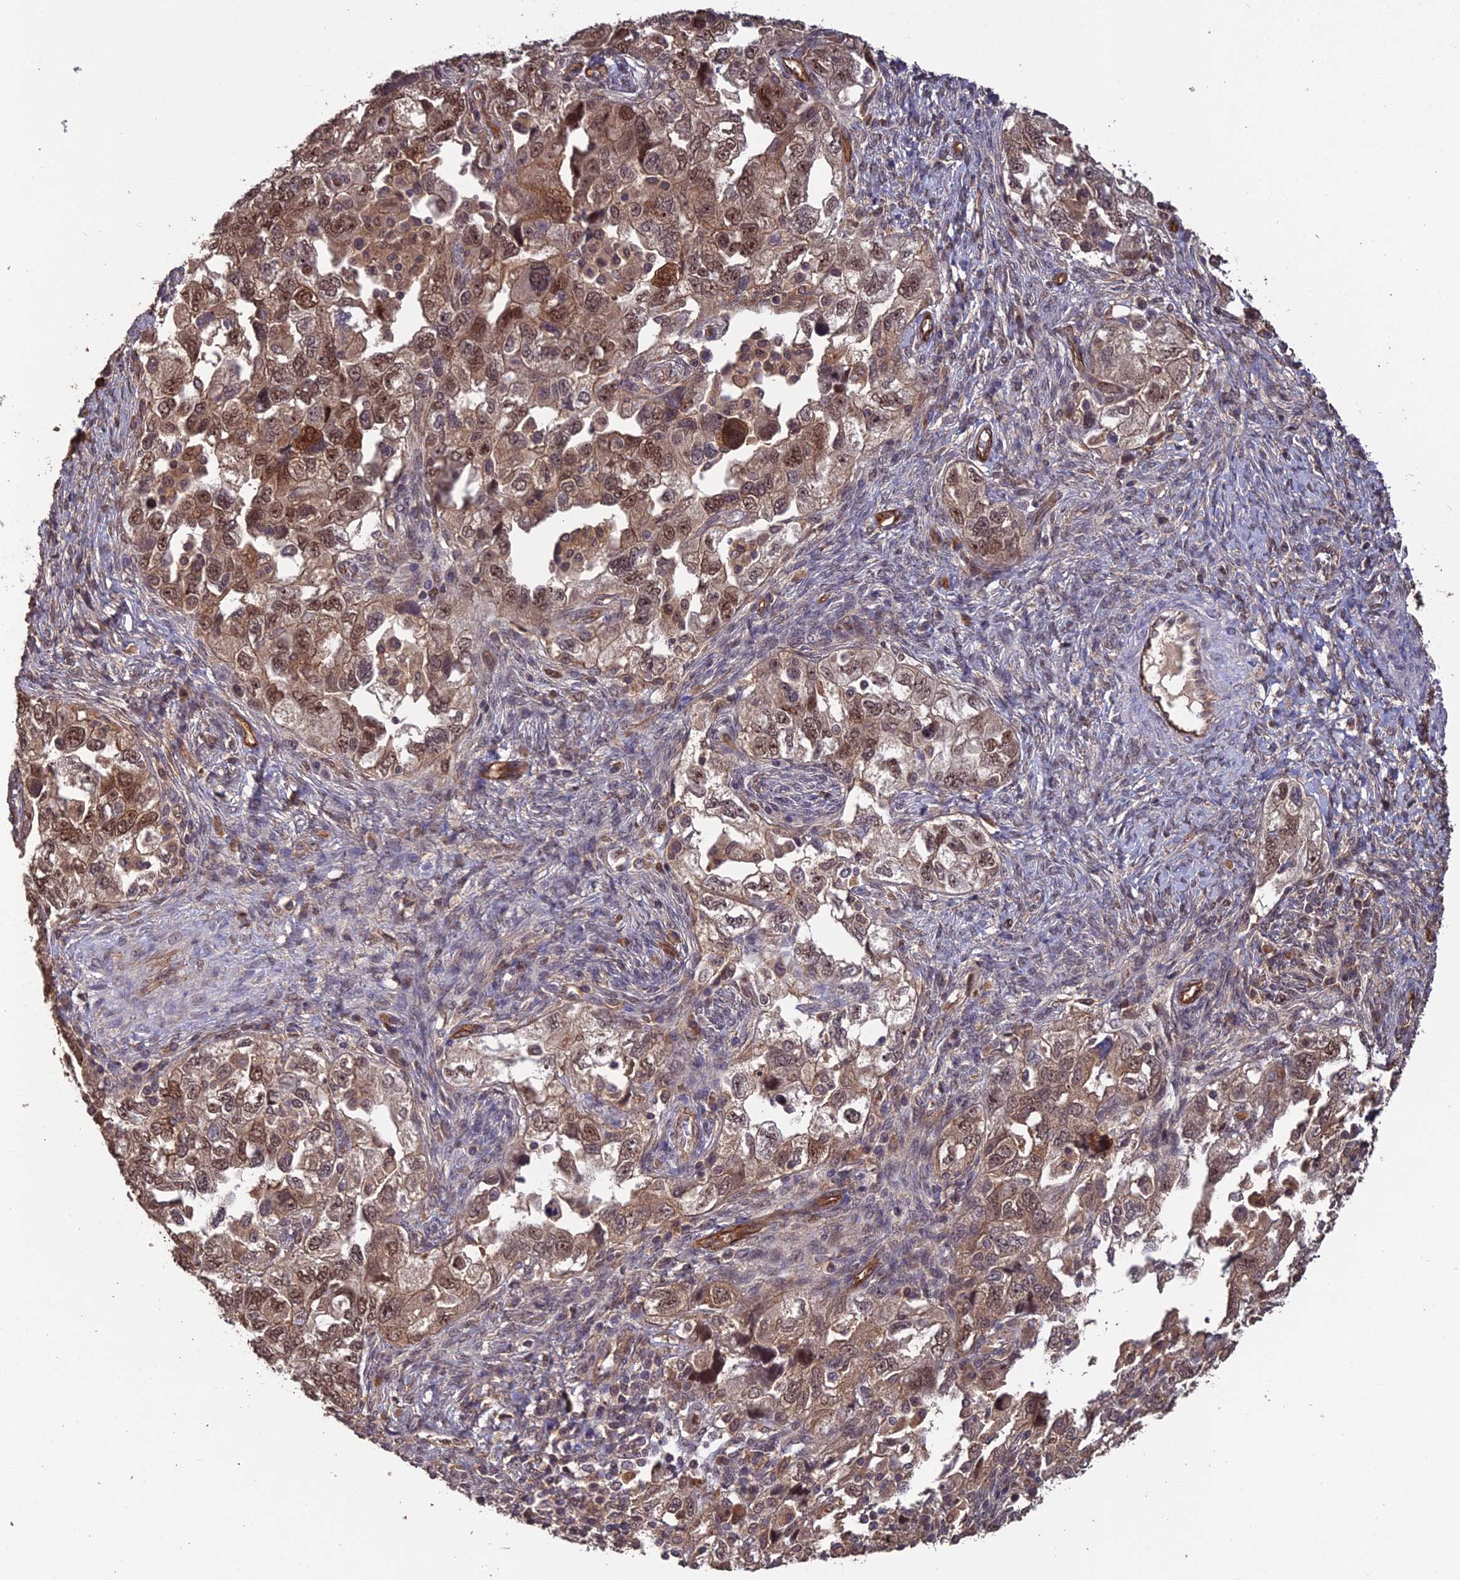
{"staining": {"intensity": "moderate", "quantity": ">75%", "location": "cytoplasmic/membranous,nuclear"}, "tissue": "ovarian cancer", "cell_type": "Tumor cells", "image_type": "cancer", "snomed": [{"axis": "morphology", "description": "Carcinoma, NOS"}, {"axis": "morphology", "description": "Cystadenocarcinoma, serous, NOS"}, {"axis": "topography", "description": "Ovary"}], "caption": "Immunohistochemical staining of human ovarian cancer demonstrates moderate cytoplasmic/membranous and nuclear protein staining in about >75% of tumor cells.", "gene": "RALGAPA2", "patient": {"sex": "female", "age": 69}}